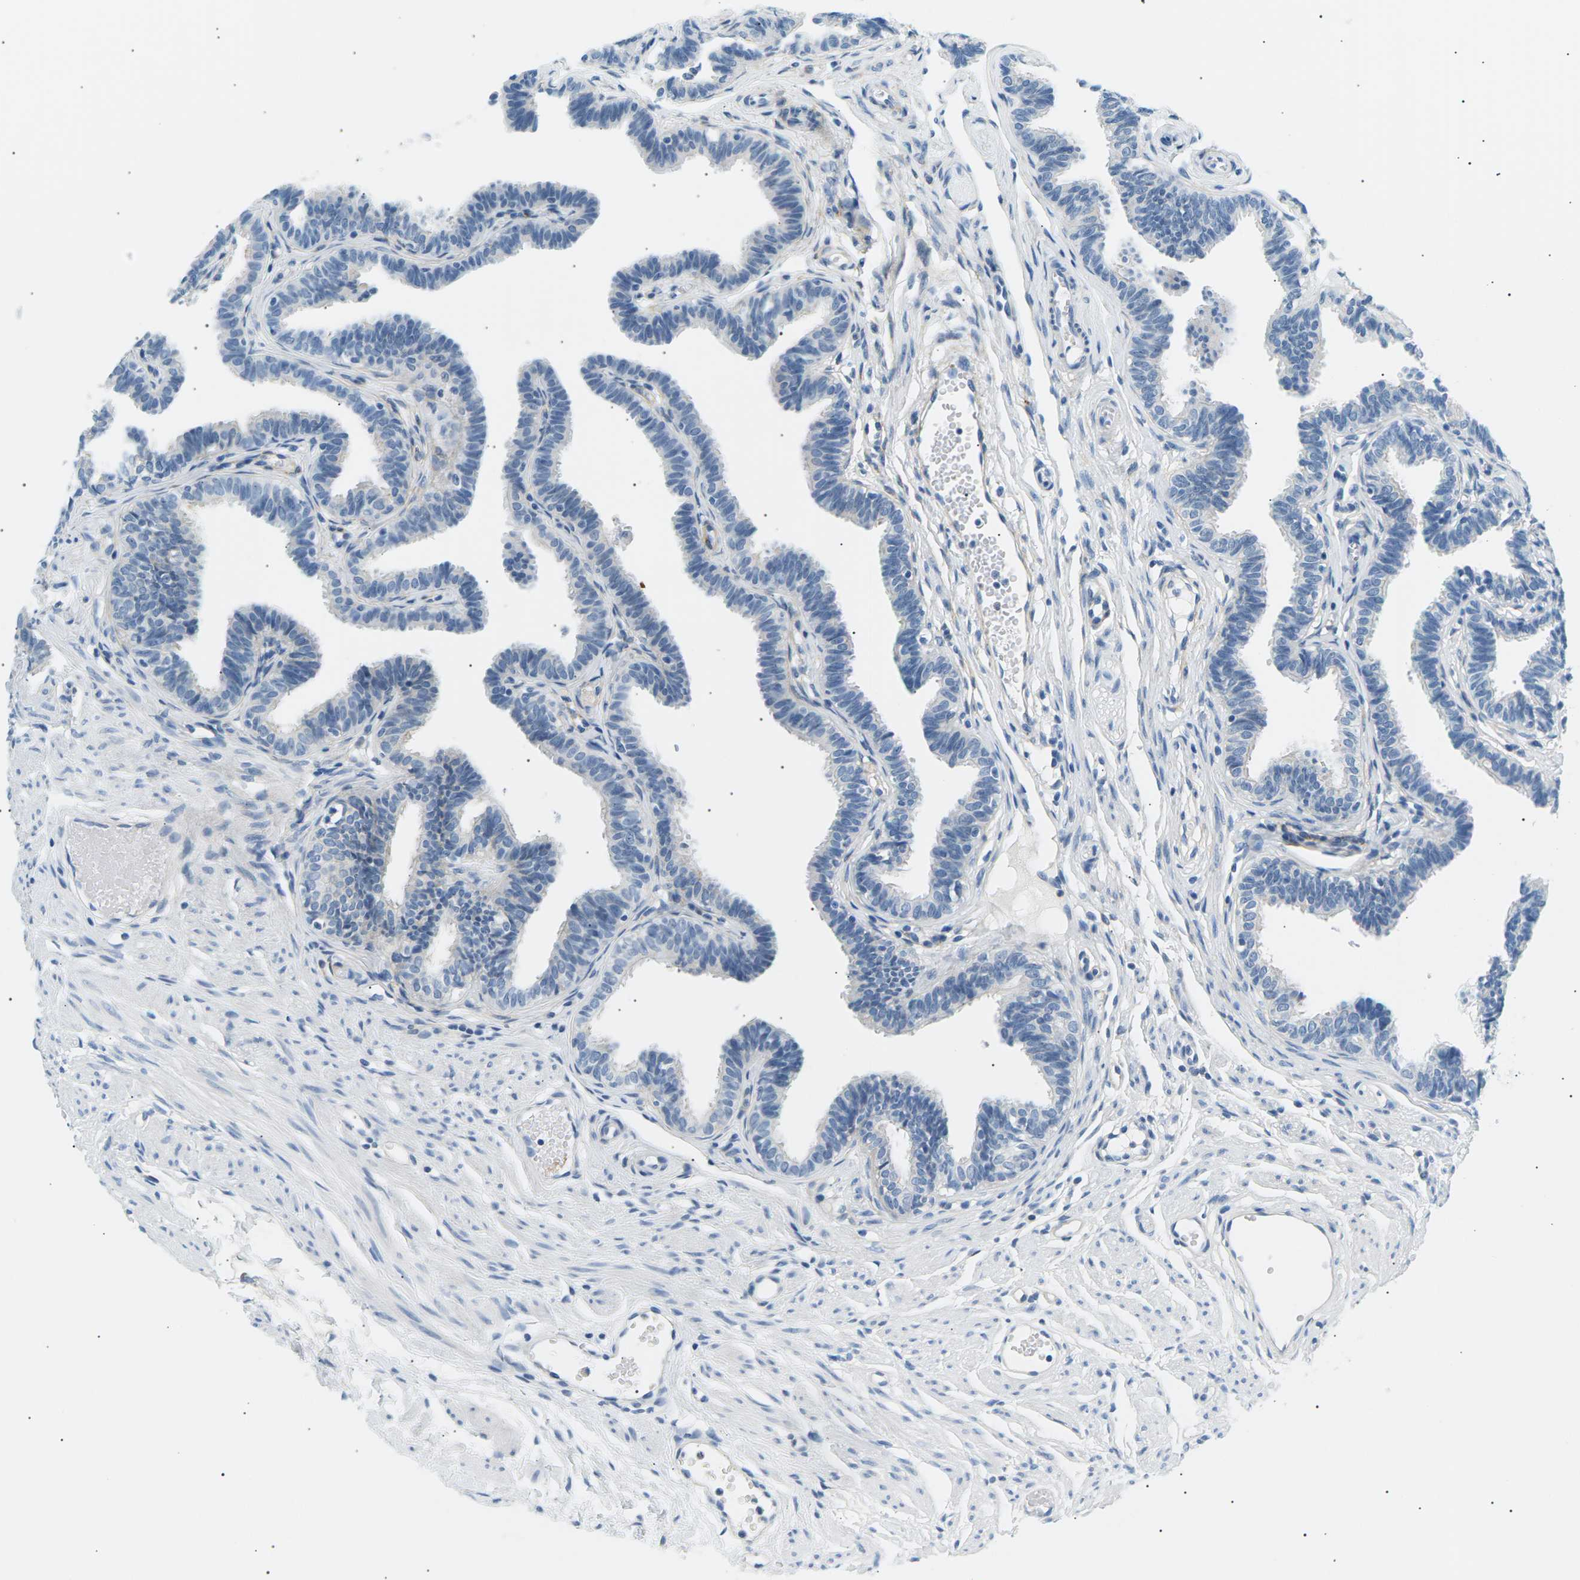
{"staining": {"intensity": "negative", "quantity": "none", "location": "none"}, "tissue": "fallopian tube", "cell_type": "Glandular cells", "image_type": "normal", "snomed": [{"axis": "morphology", "description": "Normal tissue, NOS"}, {"axis": "topography", "description": "Fallopian tube"}, {"axis": "topography", "description": "Ovary"}], "caption": "This is an immunohistochemistry micrograph of benign human fallopian tube. There is no staining in glandular cells.", "gene": "SEPTIN5", "patient": {"sex": "female", "age": 23}}